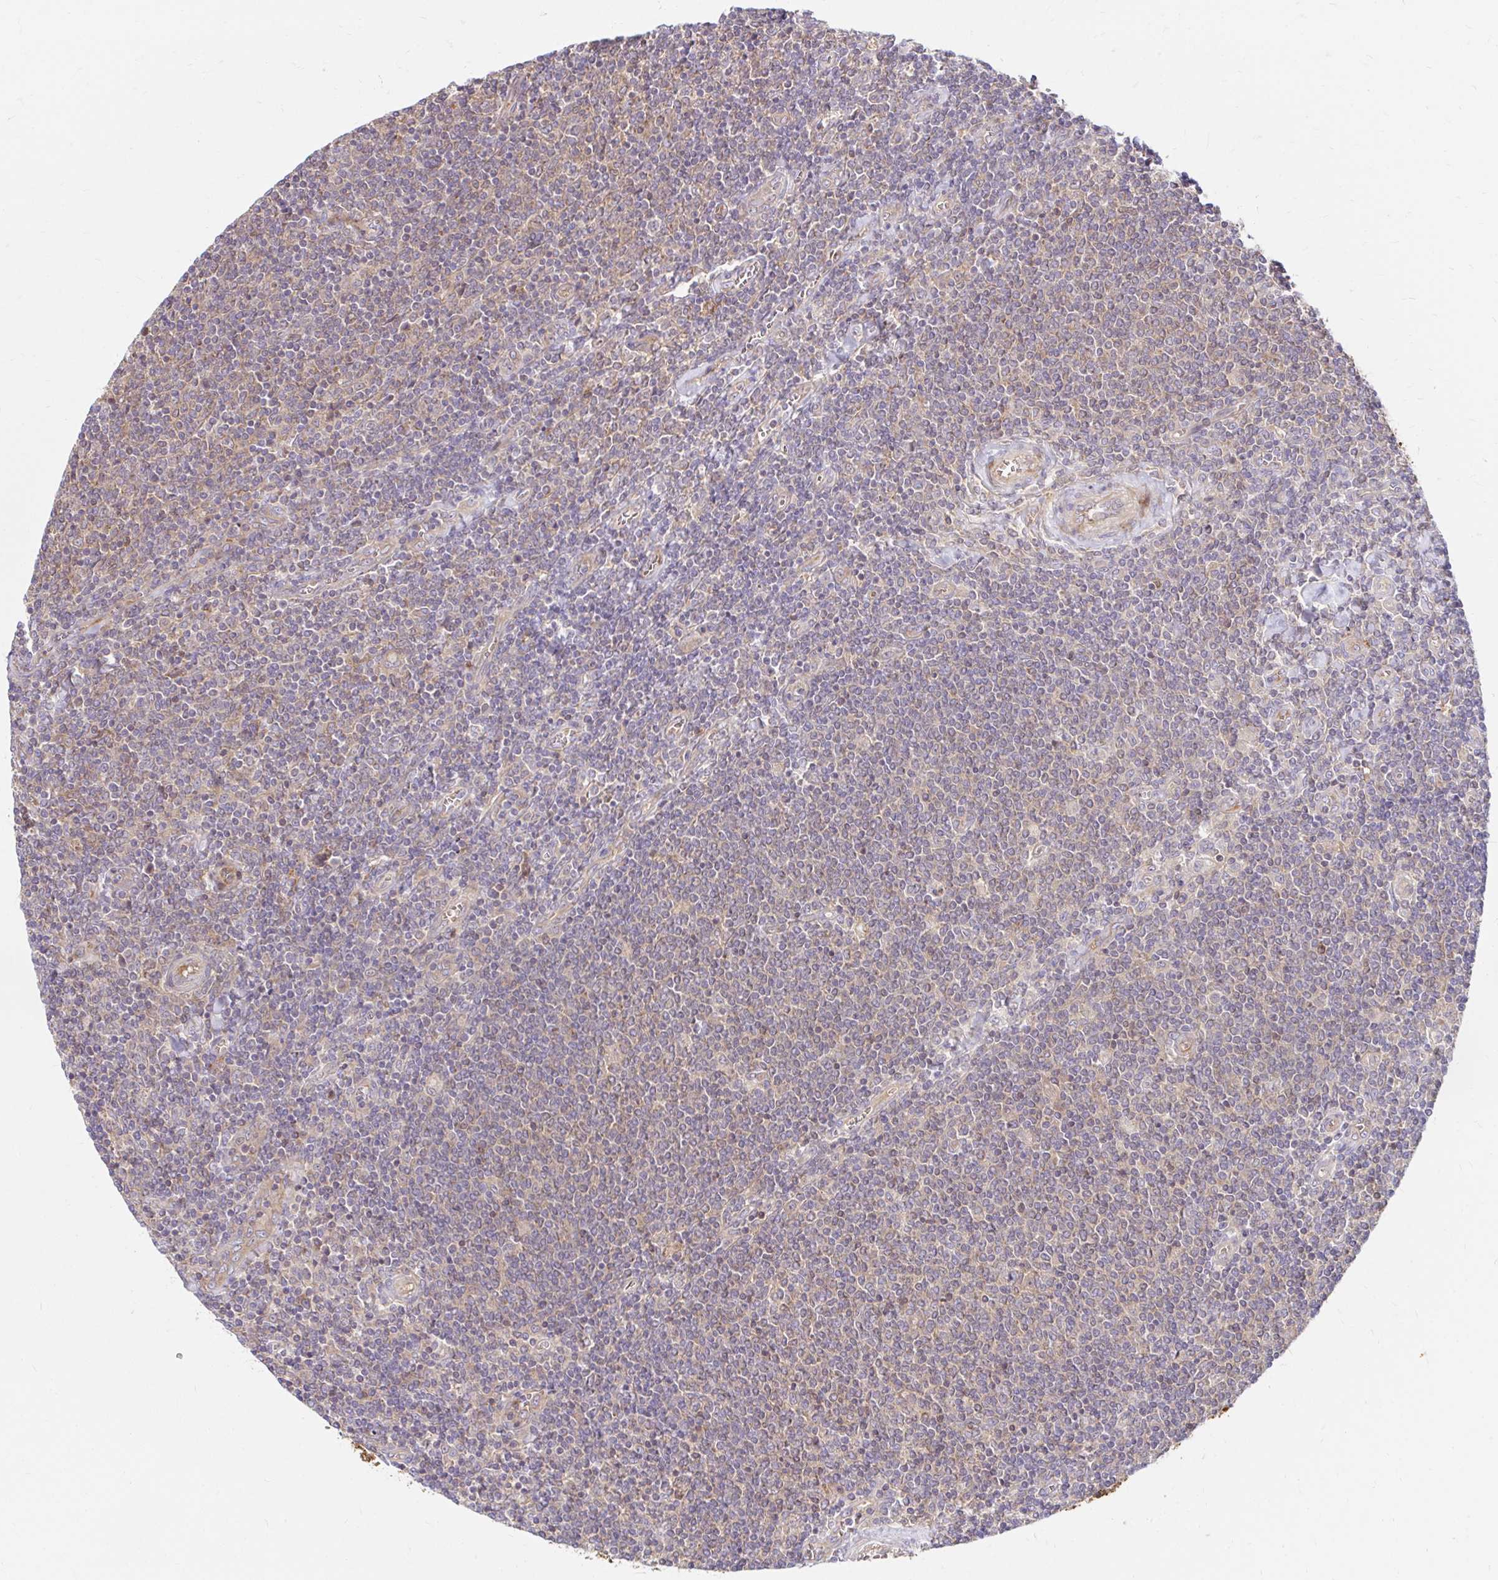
{"staining": {"intensity": "negative", "quantity": "none", "location": "none"}, "tissue": "lymphoma", "cell_type": "Tumor cells", "image_type": "cancer", "snomed": [{"axis": "morphology", "description": "Malignant lymphoma, non-Hodgkin's type, Low grade"}, {"axis": "topography", "description": "Lymph node"}], "caption": "Immunohistochemistry (IHC) of human malignant lymphoma, non-Hodgkin's type (low-grade) demonstrates no positivity in tumor cells.", "gene": "ITGA2", "patient": {"sex": "male", "age": 52}}